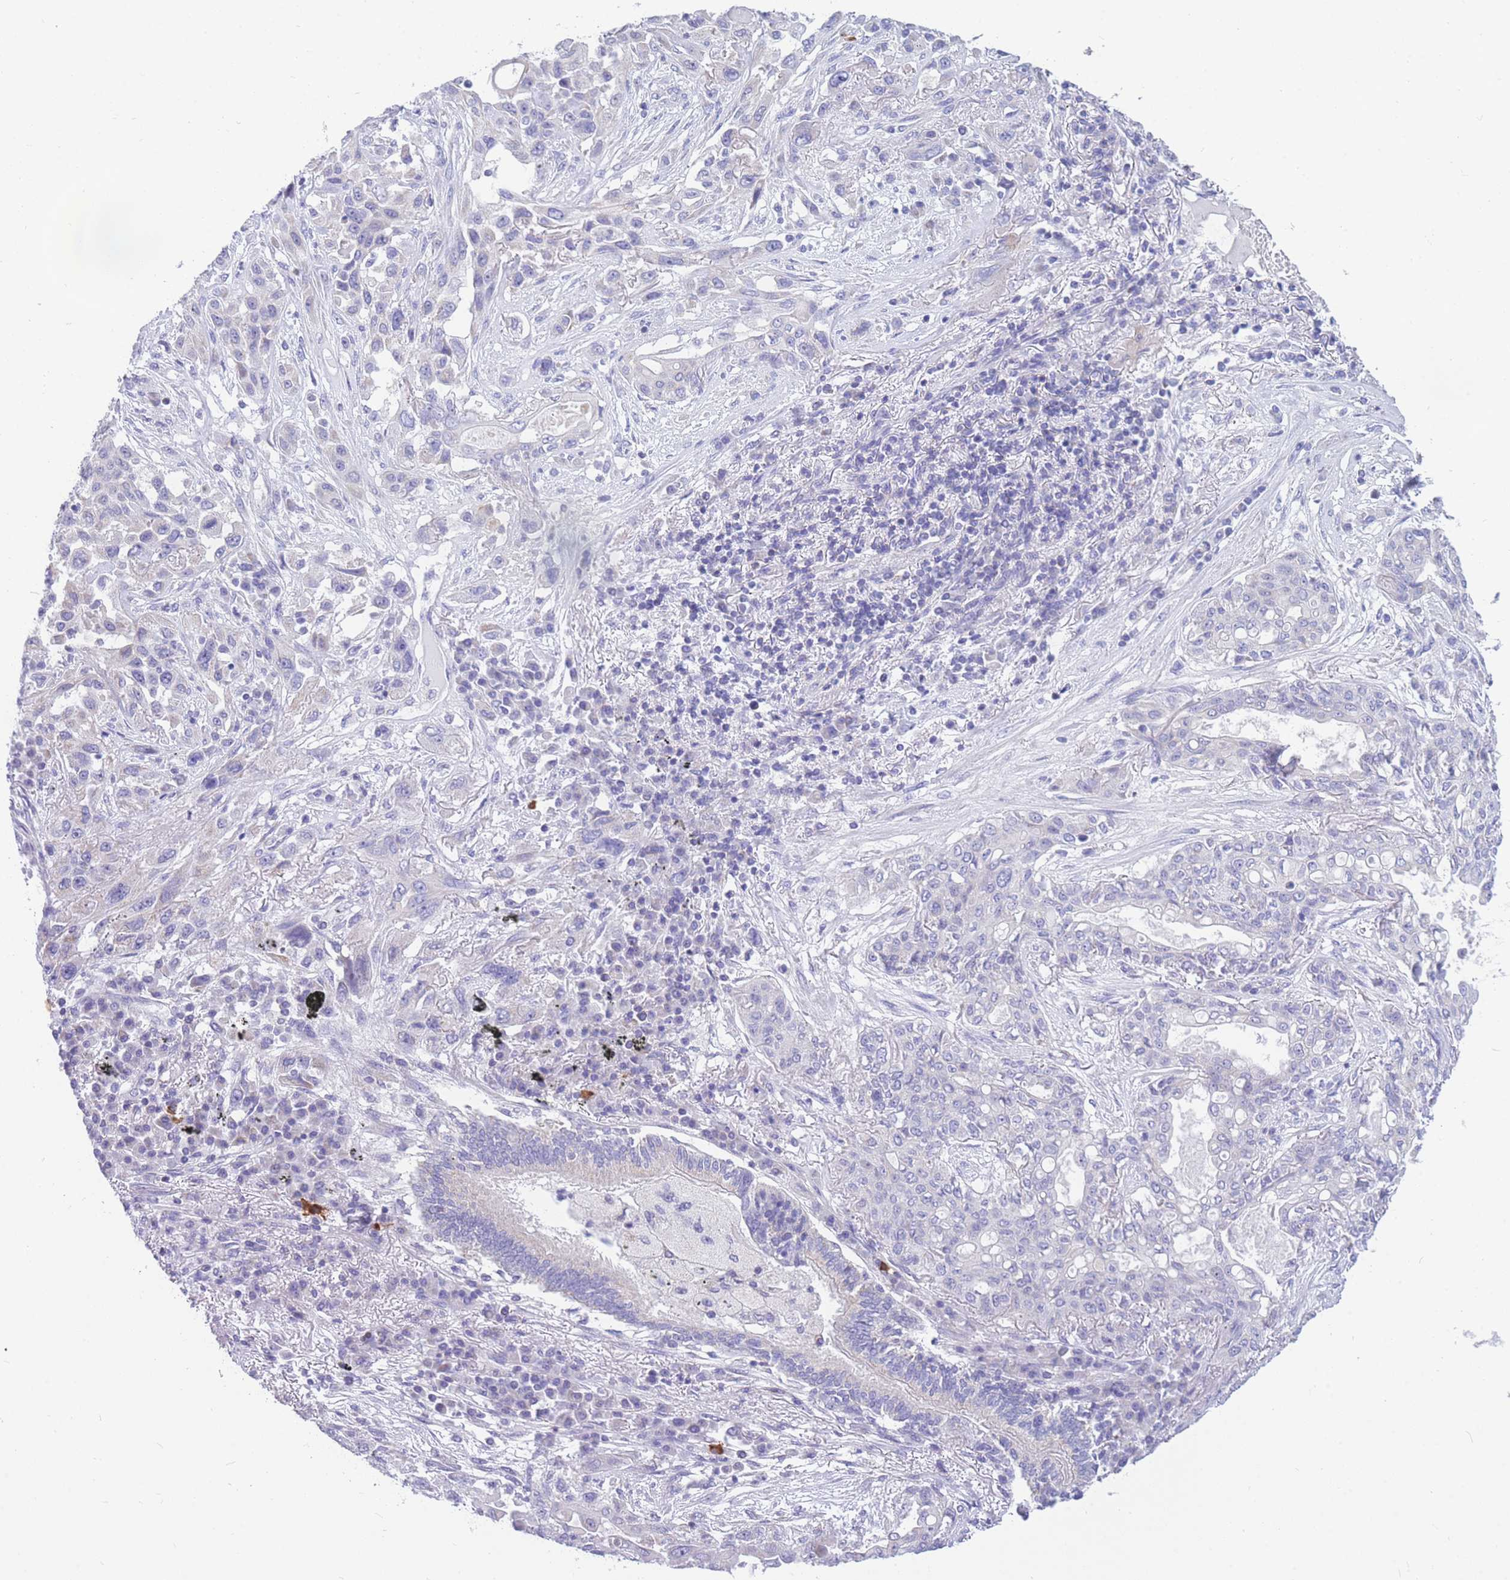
{"staining": {"intensity": "negative", "quantity": "none", "location": "none"}, "tissue": "lung cancer", "cell_type": "Tumor cells", "image_type": "cancer", "snomed": [{"axis": "morphology", "description": "Squamous cell carcinoma, NOS"}, {"axis": "topography", "description": "Lung"}], "caption": "The IHC histopathology image has no significant positivity in tumor cells of squamous cell carcinoma (lung) tissue.", "gene": "DHRS11", "patient": {"sex": "female", "age": 70}}